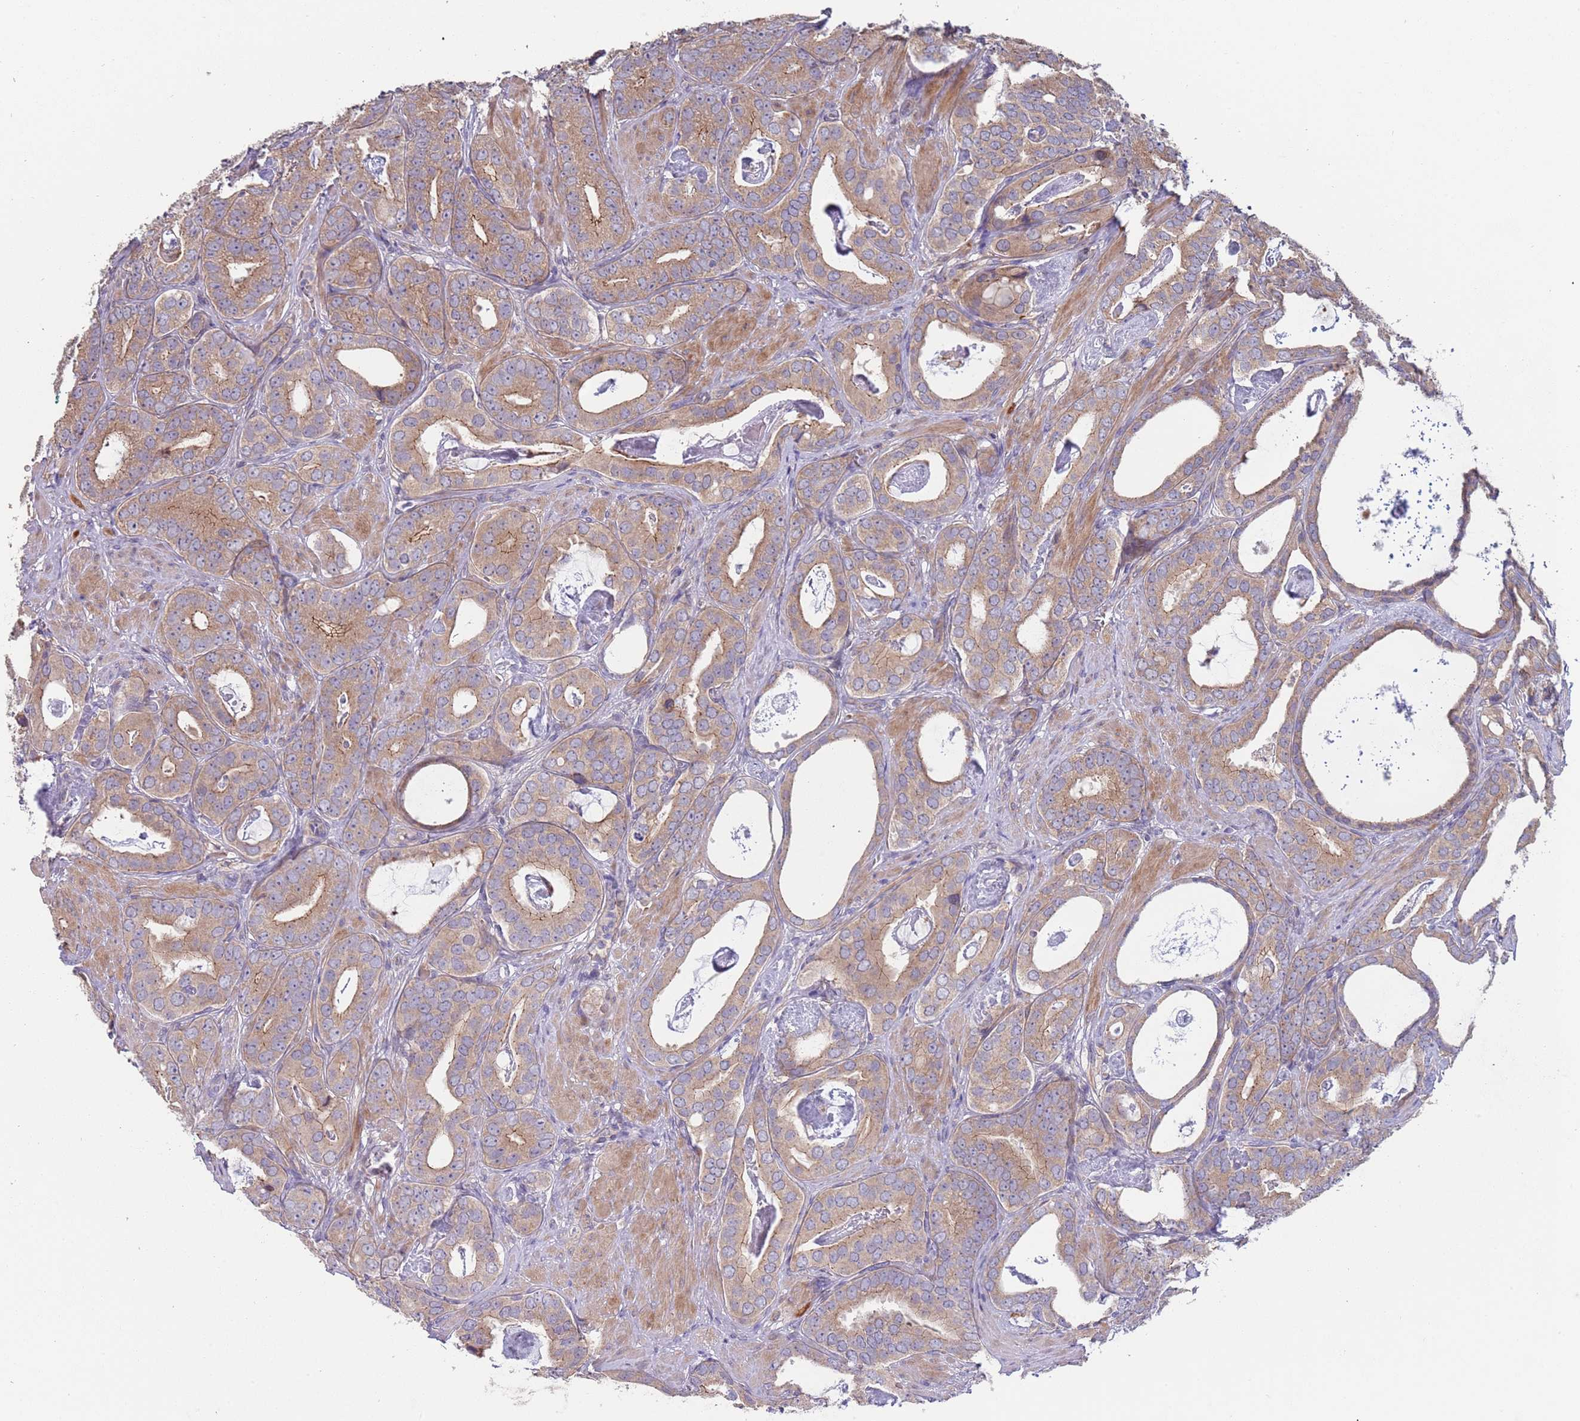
{"staining": {"intensity": "moderate", "quantity": "25%-75%", "location": "cytoplasmic/membranous"}, "tissue": "prostate cancer", "cell_type": "Tumor cells", "image_type": "cancer", "snomed": [{"axis": "morphology", "description": "Adenocarcinoma, Low grade"}, {"axis": "topography", "description": "Prostate"}], "caption": "An immunohistochemistry histopathology image of tumor tissue is shown. Protein staining in brown highlights moderate cytoplasmic/membranous positivity in prostate cancer within tumor cells.", "gene": "ABCC10", "patient": {"sex": "male", "age": 71}}